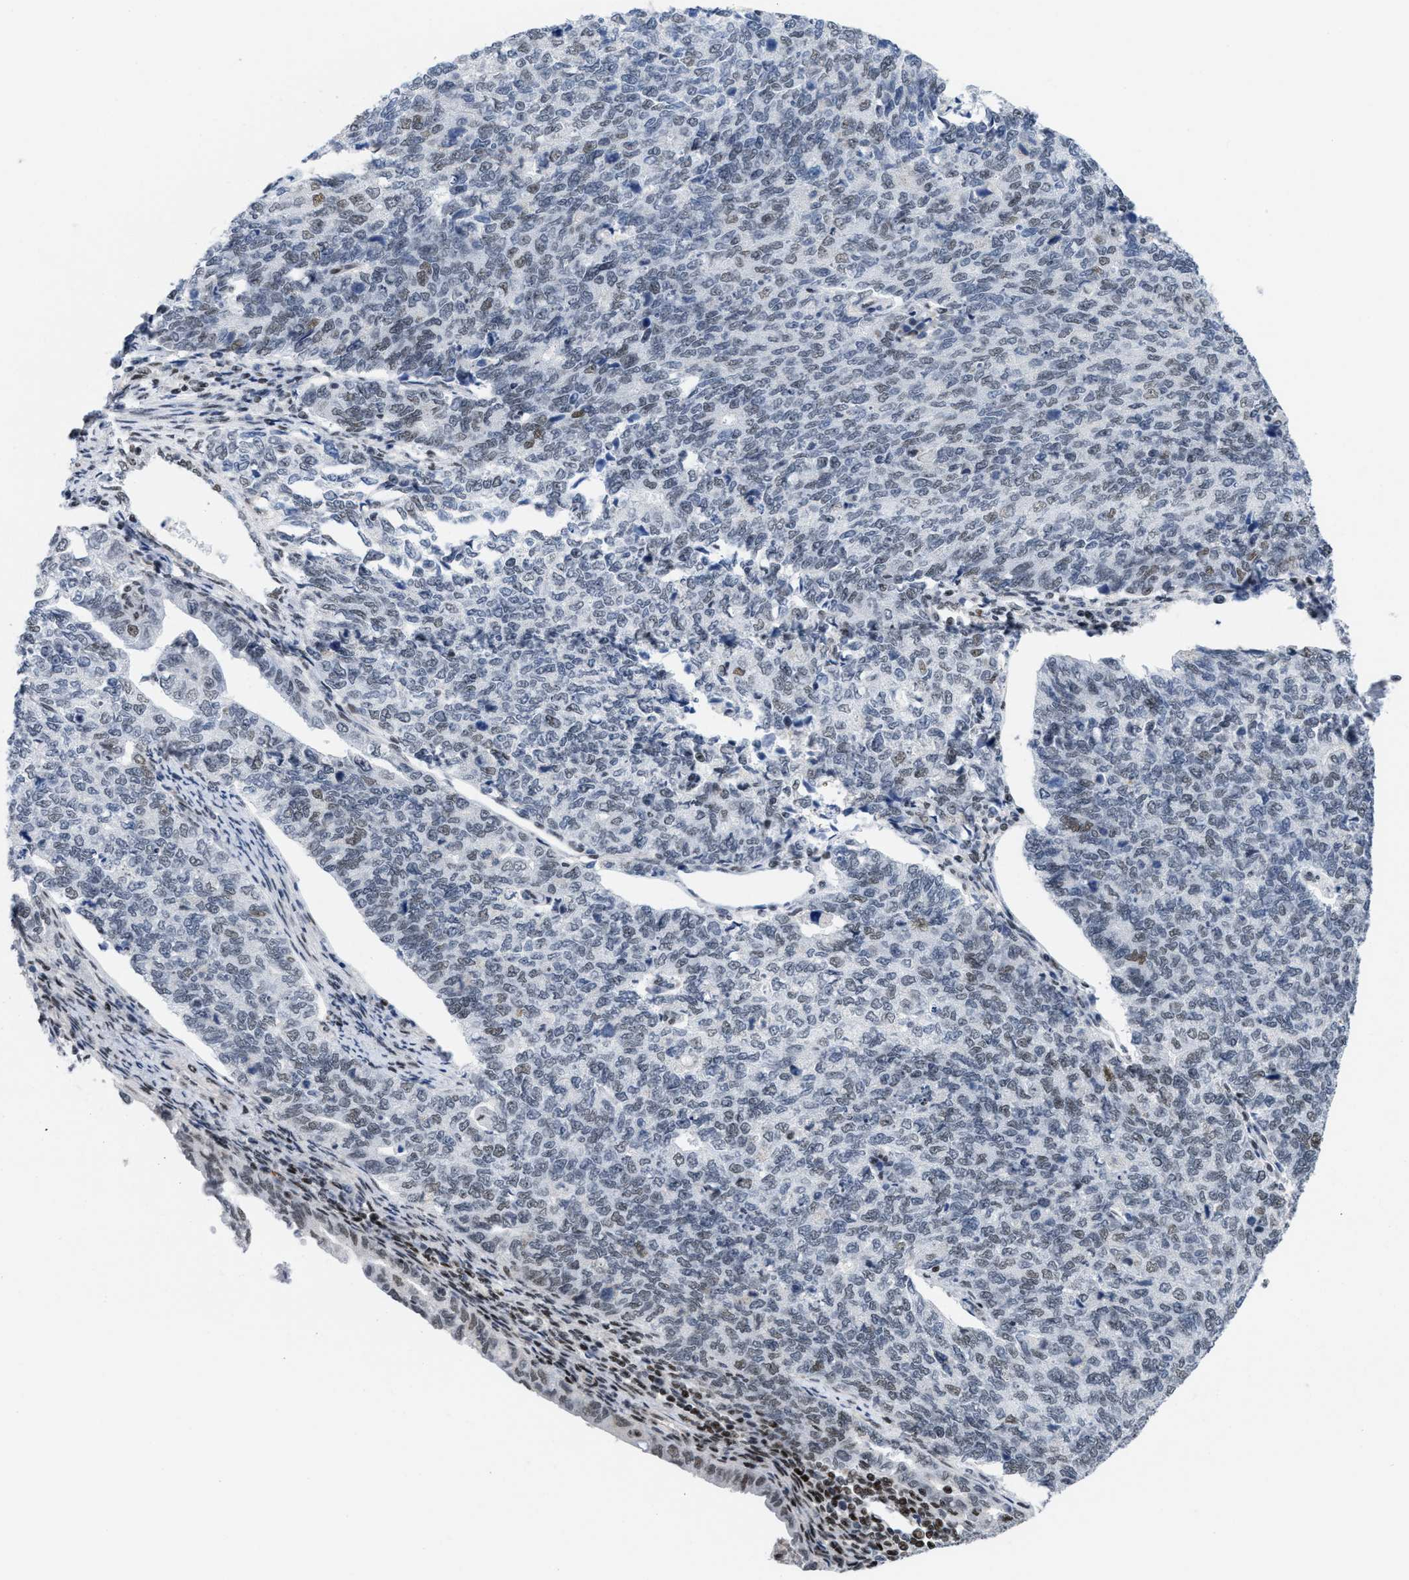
{"staining": {"intensity": "weak", "quantity": "<25%", "location": "nuclear"}, "tissue": "cervical cancer", "cell_type": "Tumor cells", "image_type": "cancer", "snomed": [{"axis": "morphology", "description": "Squamous cell carcinoma, NOS"}, {"axis": "topography", "description": "Cervix"}], "caption": "This is an immunohistochemistry (IHC) histopathology image of cervical cancer (squamous cell carcinoma). There is no positivity in tumor cells.", "gene": "MIER1", "patient": {"sex": "female", "age": 63}}